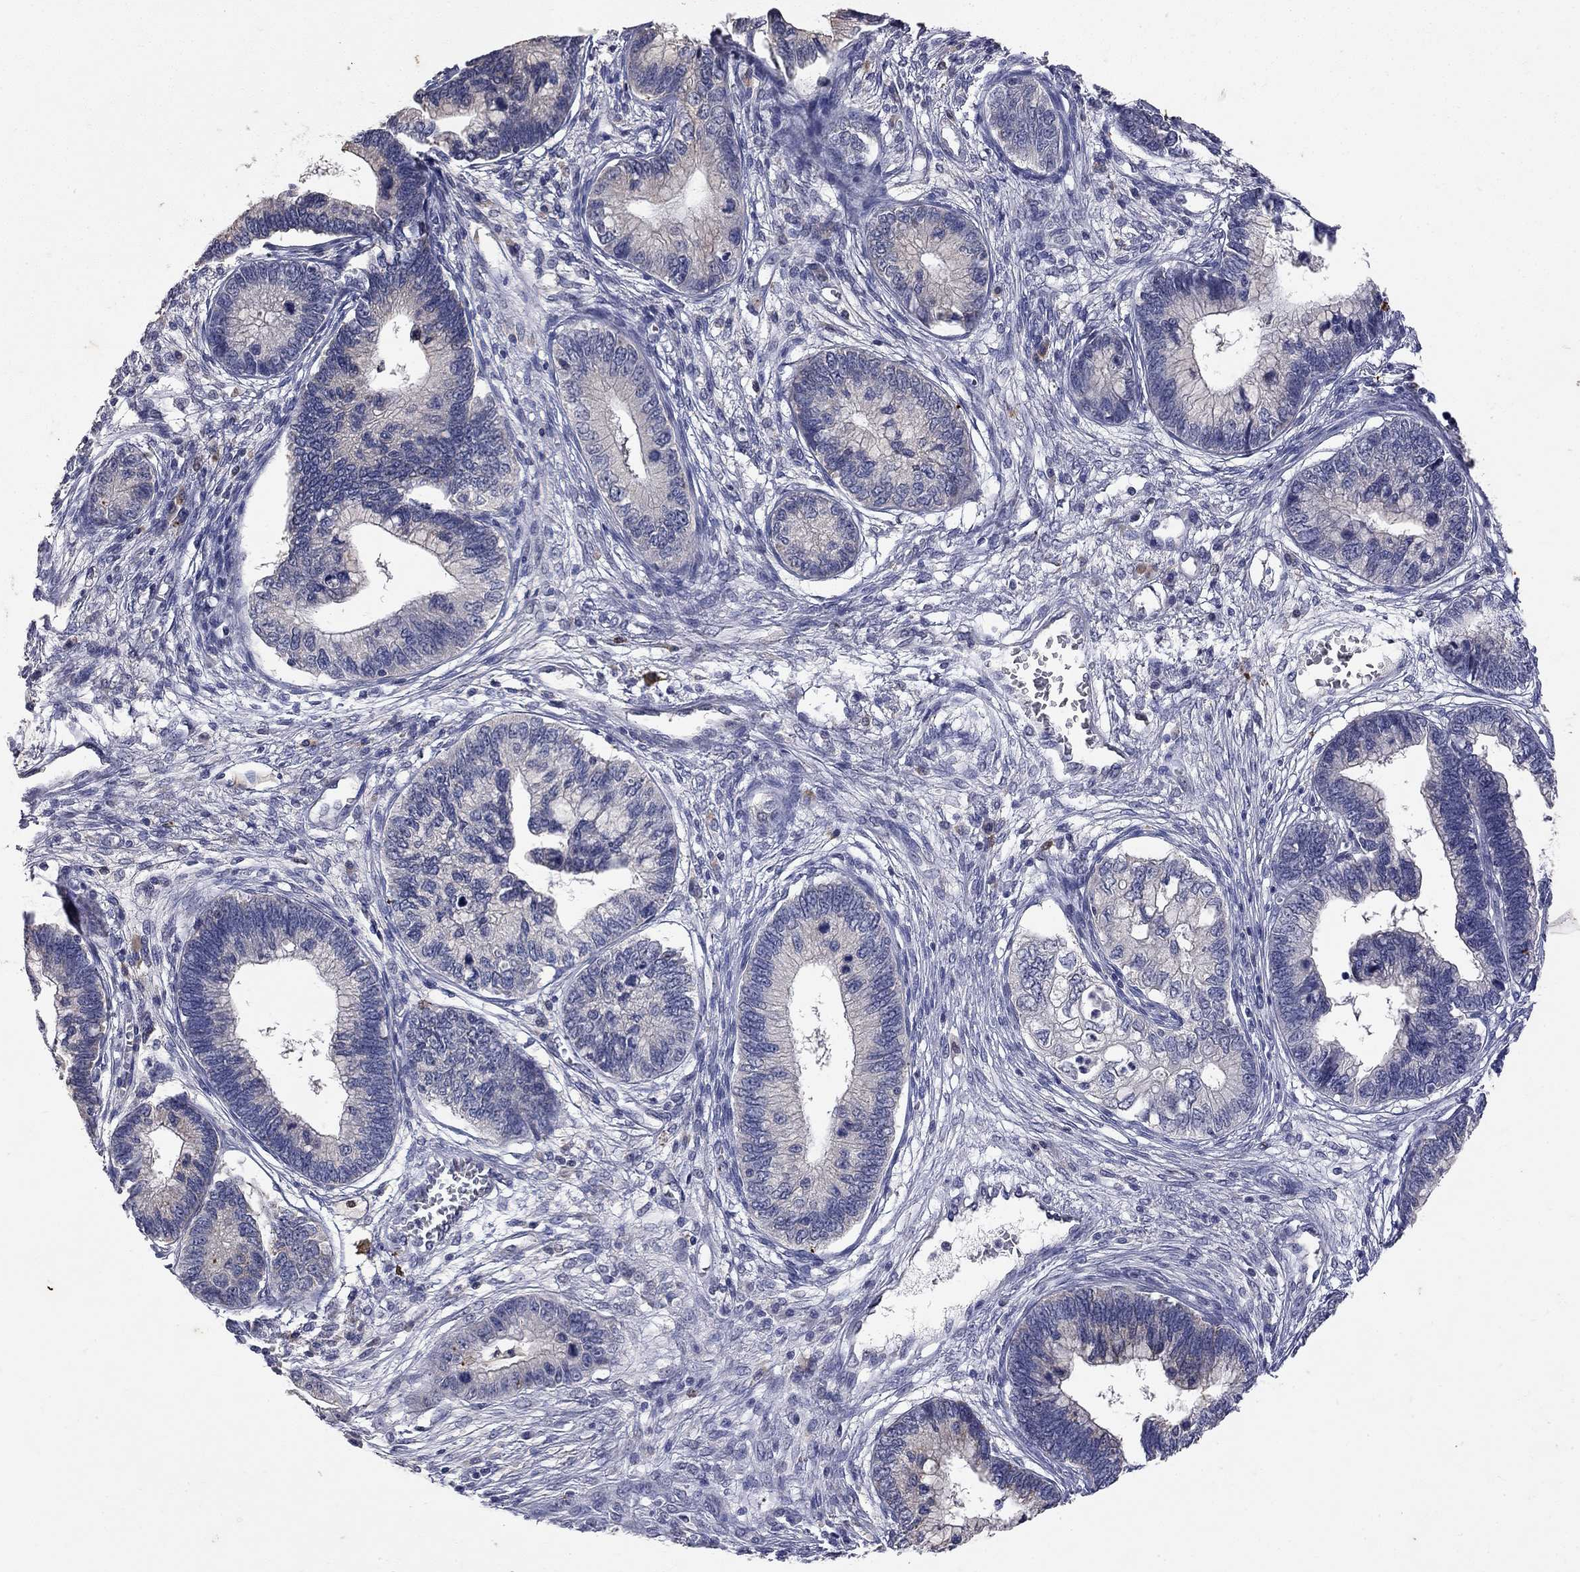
{"staining": {"intensity": "negative", "quantity": "none", "location": "none"}, "tissue": "cervical cancer", "cell_type": "Tumor cells", "image_type": "cancer", "snomed": [{"axis": "morphology", "description": "Adenocarcinoma, NOS"}, {"axis": "topography", "description": "Cervix"}], "caption": "This micrograph is of cervical cancer (adenocarcinoma) stained with immunohistochemistry to label a protein in brown with the nuclei are counter-stained blue. There is no staining in tumor cells. (Stains: DAB immunohistochemistry with hematoxylin counter stain, Microscopy: brightfield microscopy at high magnification).", "gene": "NOS2", "patient": {"sex": "female", "age": 44}}